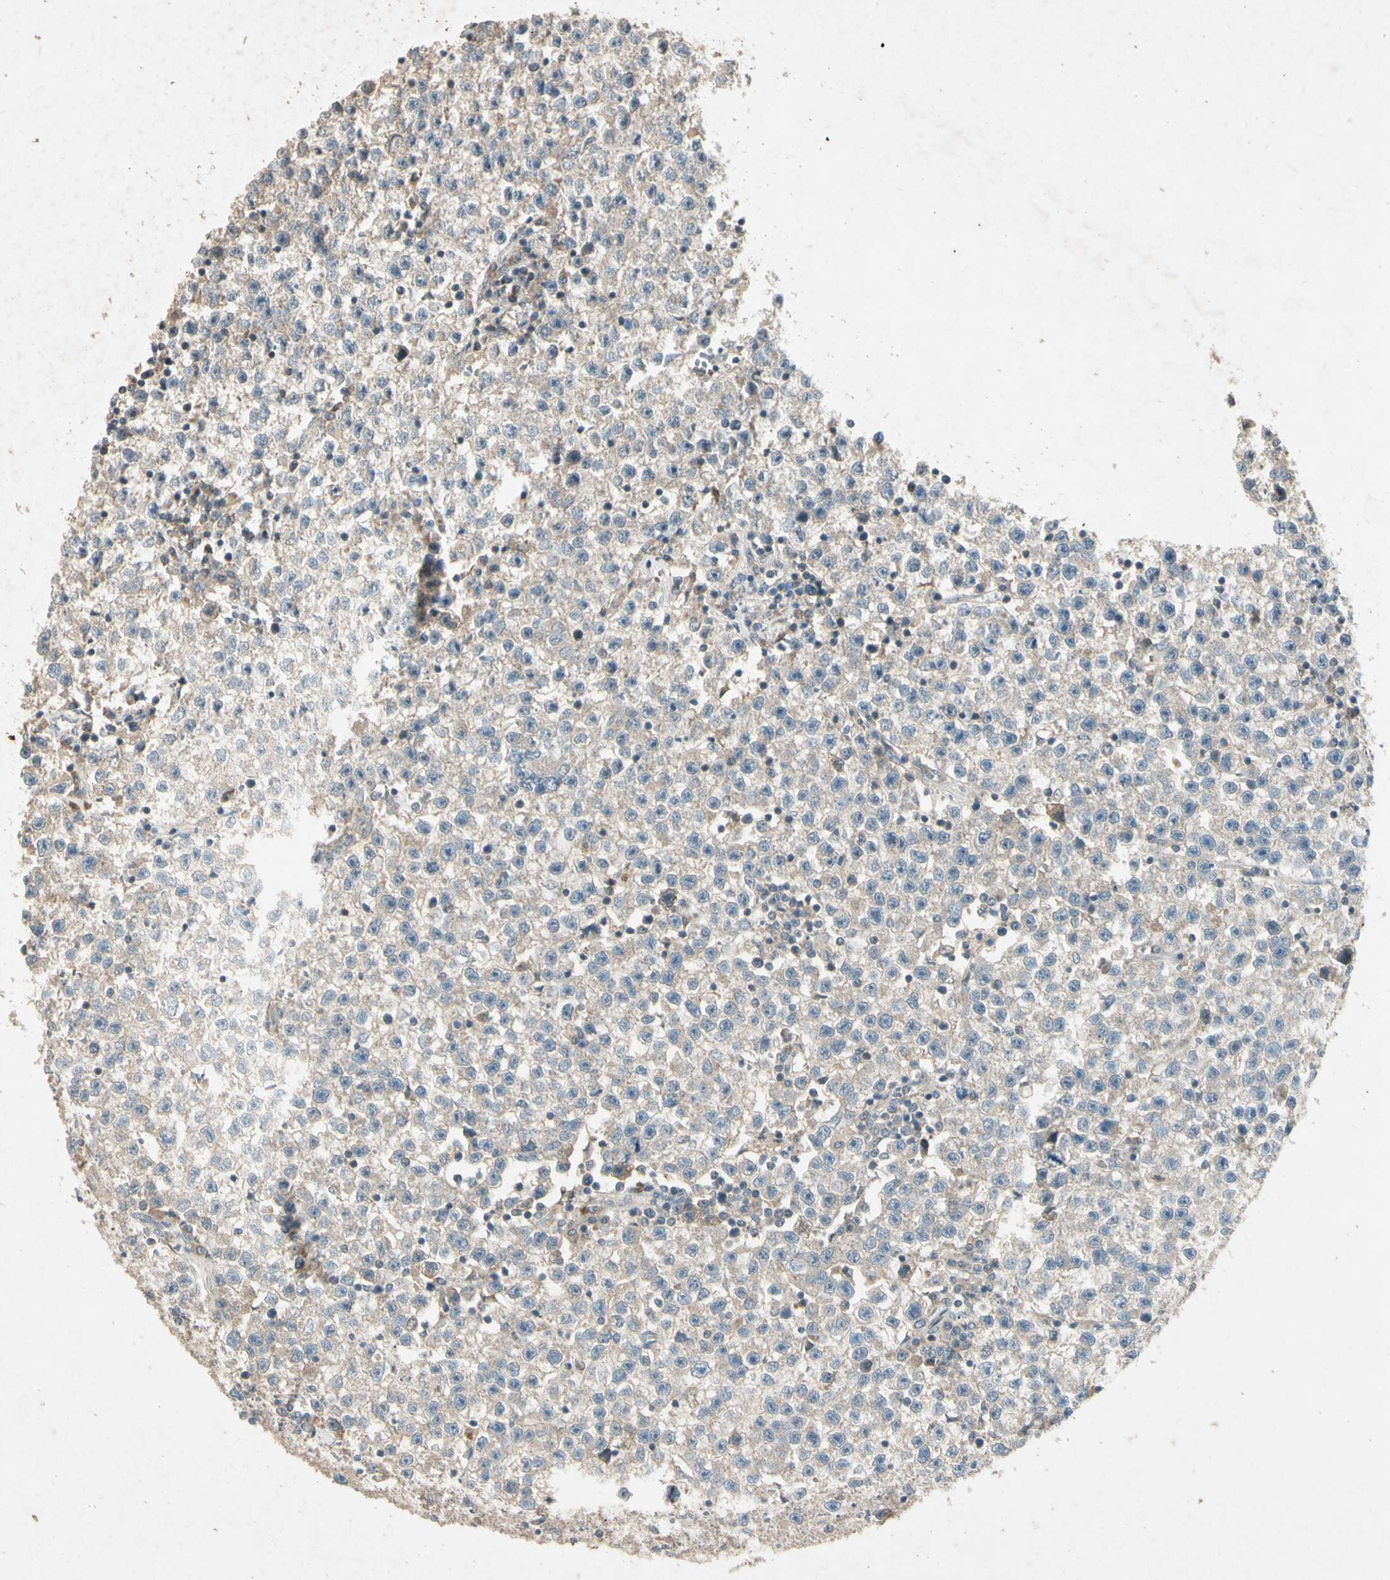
{"staining": {"intensity": "weak", "quantity": "<25%", "location": "cytoplasmic/membranous"}, "tissue": "testis cancer", "cell_type": "Tumor cells", "image_type": "cancer", "snomed": [{"axis": "morphology", "description": "Seminoma, NOS"}, {"axis": "topography", "description": "Testis"}], "caption": "Tumor cells are negative for brown protein staining in testis cancer. (DAB immunohistochemistry (IHC), high magnification).", "gene": "GPLD1", "patient": {"sex": "male", "age": 22}}